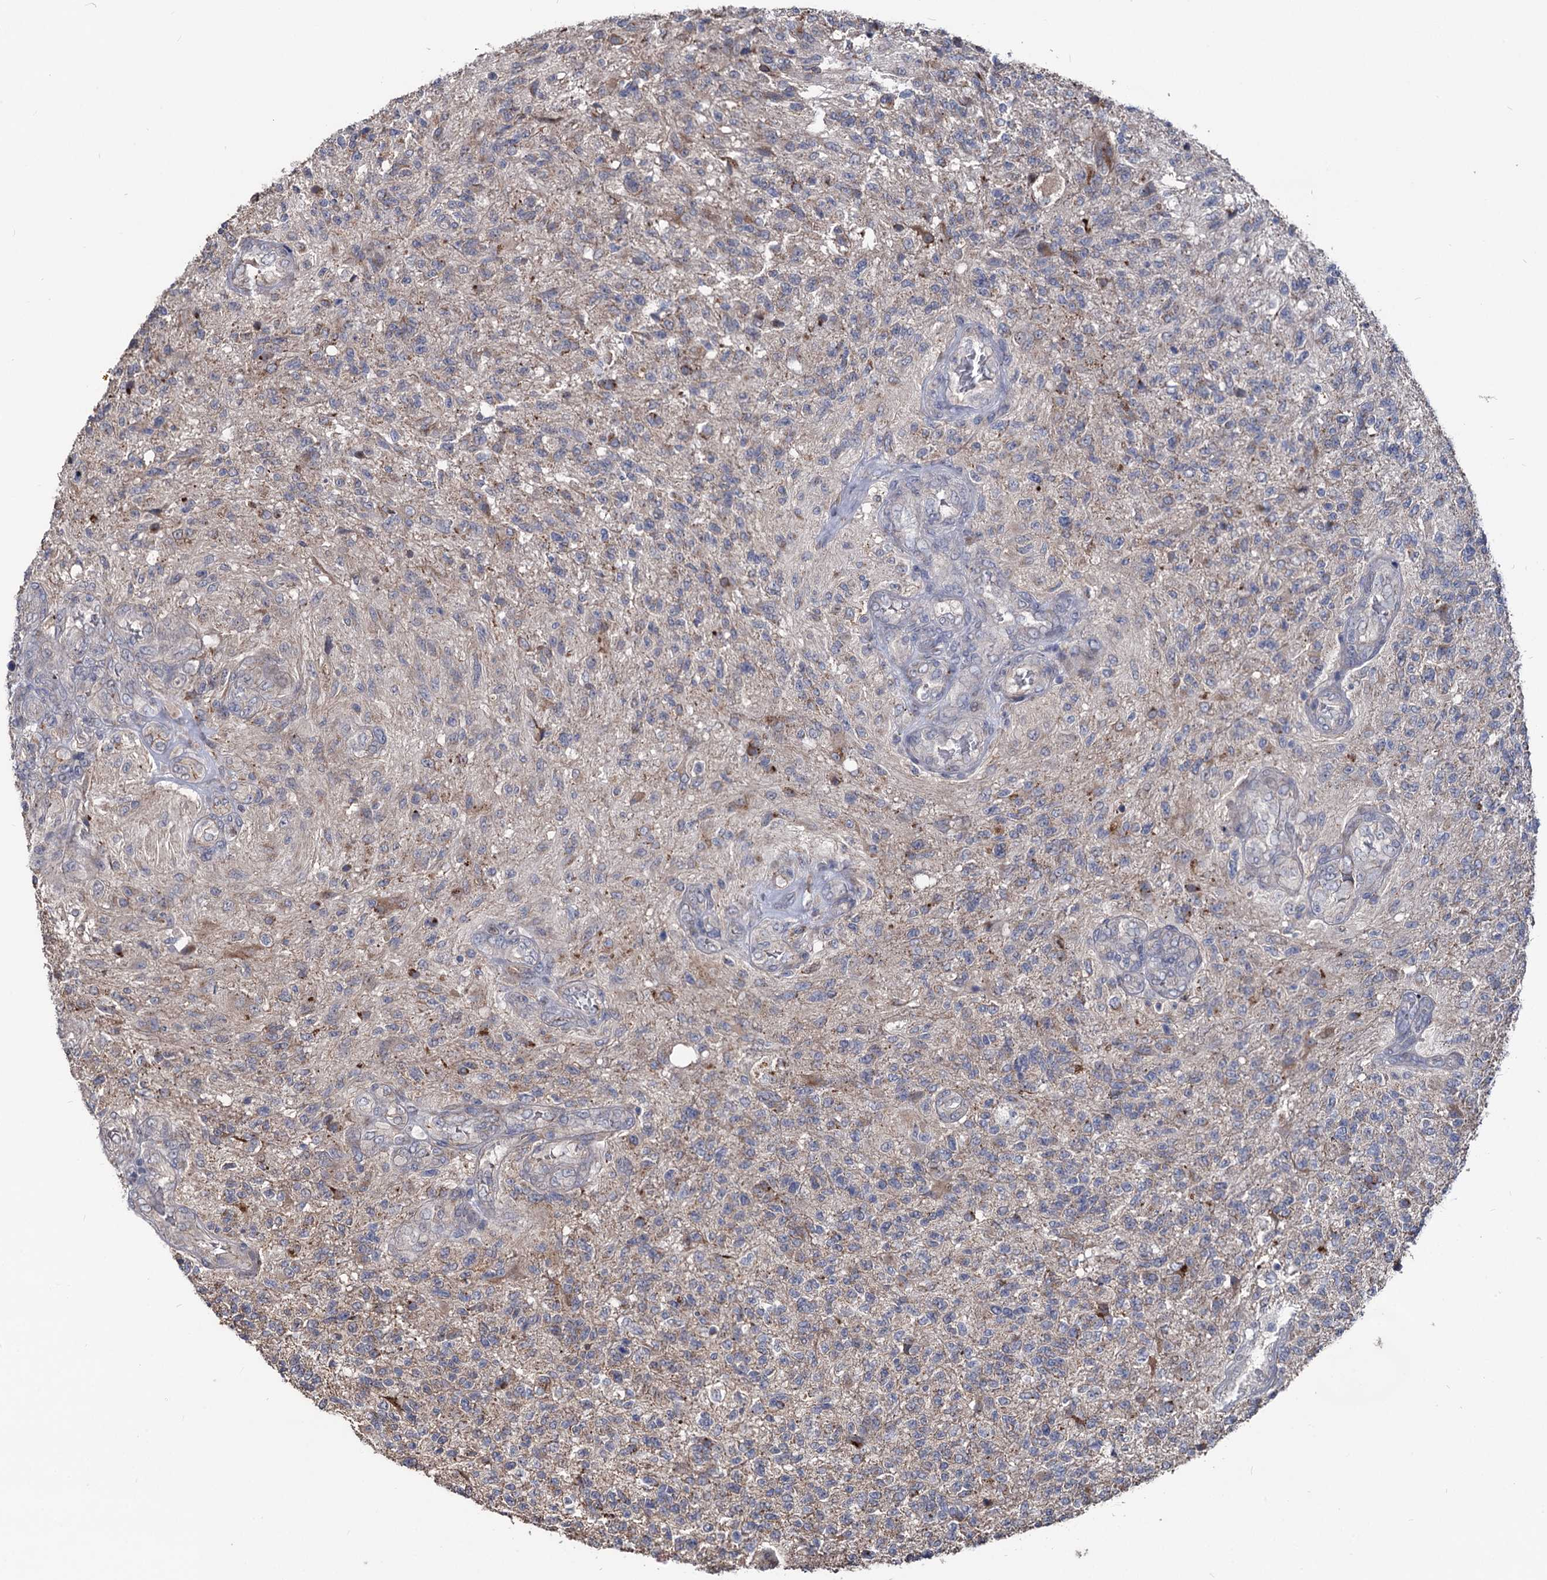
{"staining": {"intensity": "weak", "quantity": "<25%", "location": "cytoplasmic/membranous"}, "tissue": "glioma", "cell_type": "Tumor cells", "image_type": "cancer", "snomed": [{"axis": "morphology", "description": "Glioma, malignant, High grade"}, {"axis": "topography", "description": "Brain"}], "caption": "High power microscopy micrograph of an immunohistochemistry (IHC) histopathology image of malignant glioma (high-grade), revealing no significant positivity in tumor cells. (DAB (3,3'-diaminobenzidine) immunohistochemistry (IHC), high magnification).", "gene": "SMAGP", "patient": {"sex": "male", "age": 56}}